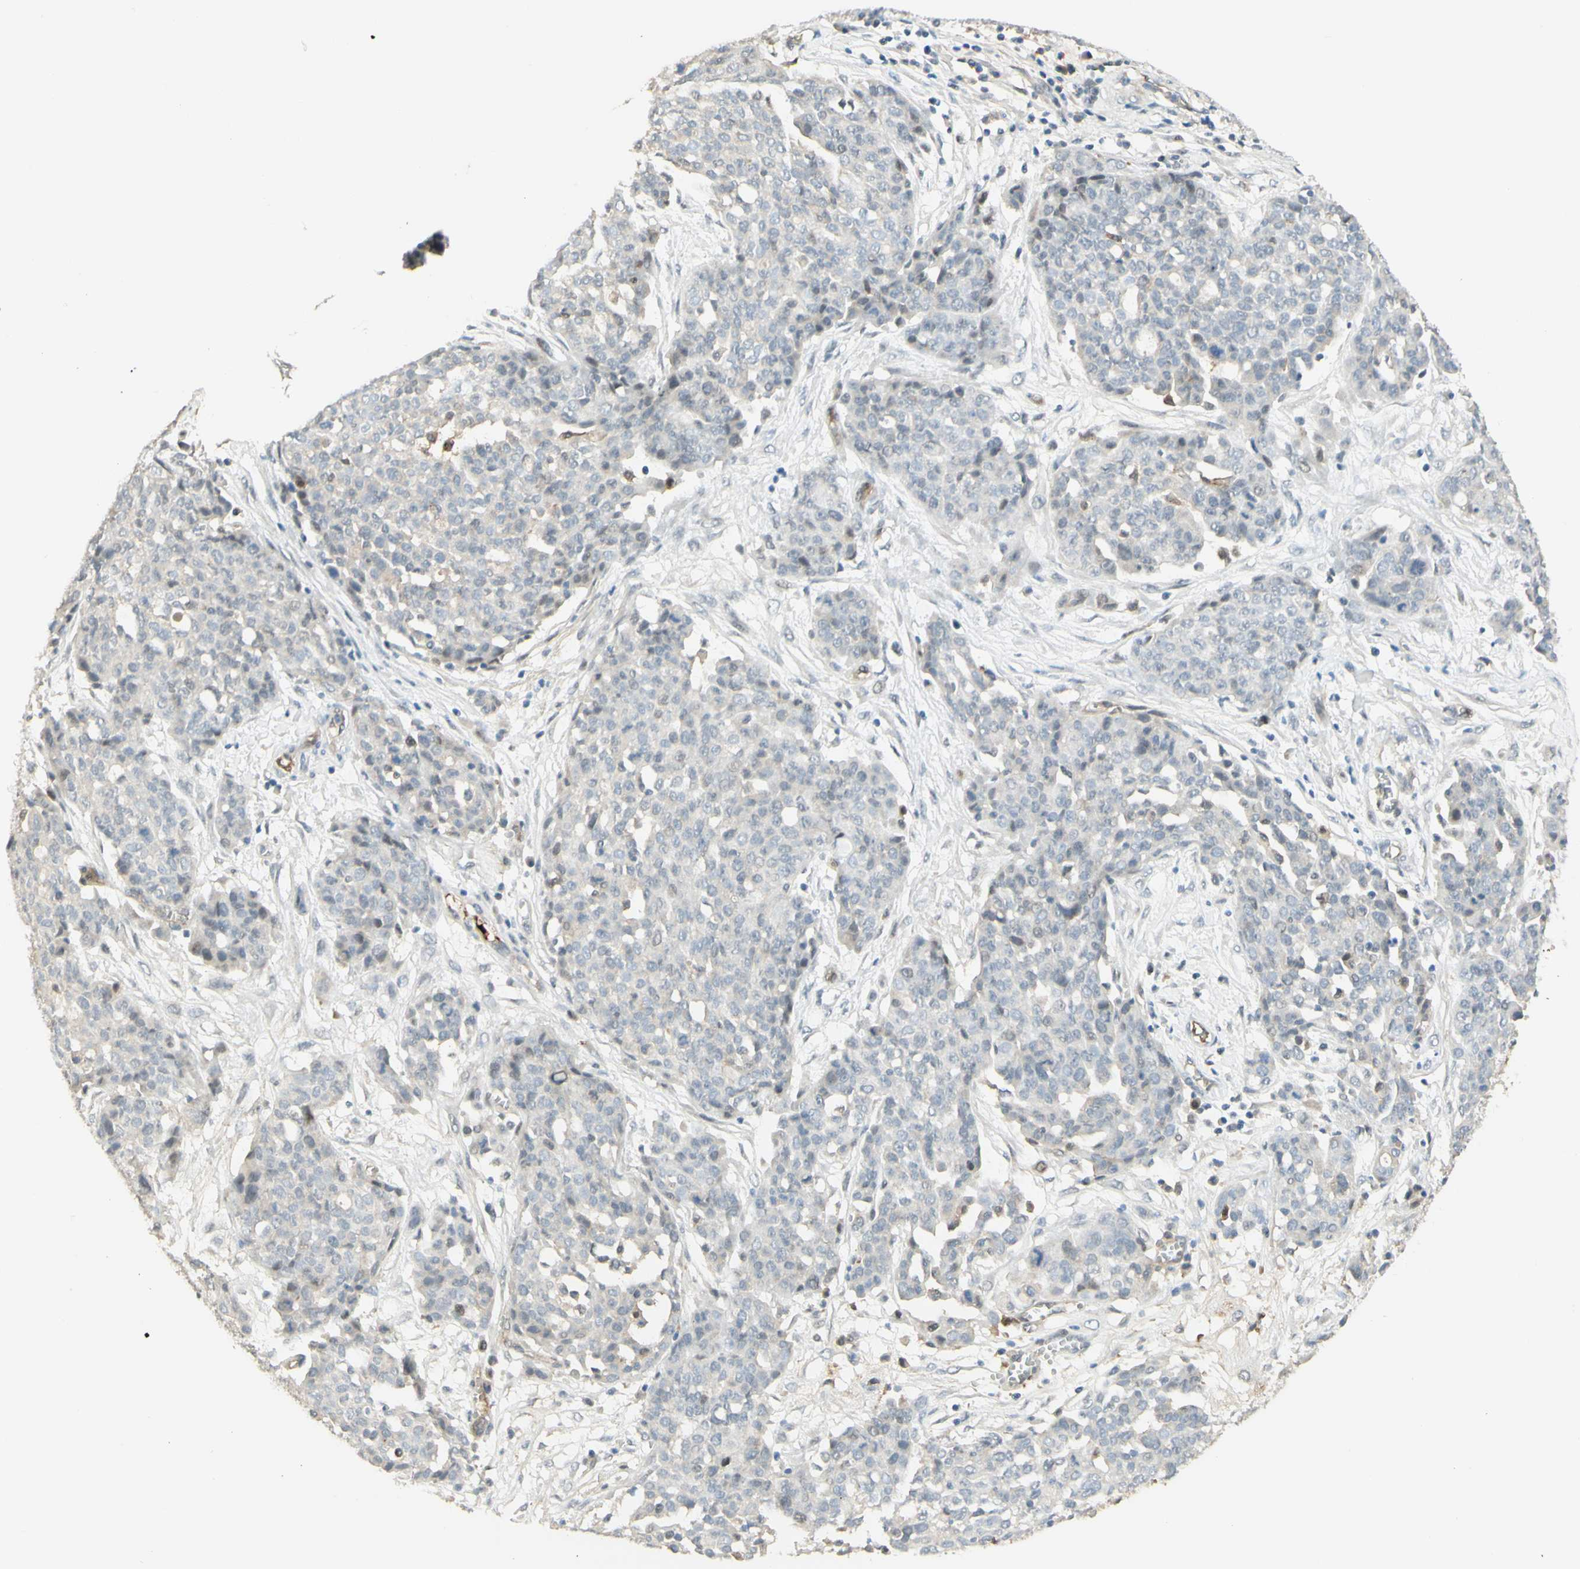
{"staining": {"intensity": "negative", "quantity": "none", "location": "none"}, "tissue": "ovarian cancer", "cell_type": "Tumor cells", "image_type": "cancer", "snomed": [{"axis": "morphology", "description": "Cystadenocarcinoma, serous, NOS"}, {"axis": "topography", "description": "Soft tissue"}, {"axis": "topography", "description": "Ovary"}], "caption": "IHC of ovarian cancer (serous cystadenocarcinoma) reveals no staining in tumor cells.", "gene": "ANGPT2", "patient": {"sex": "female", "age": 57}}